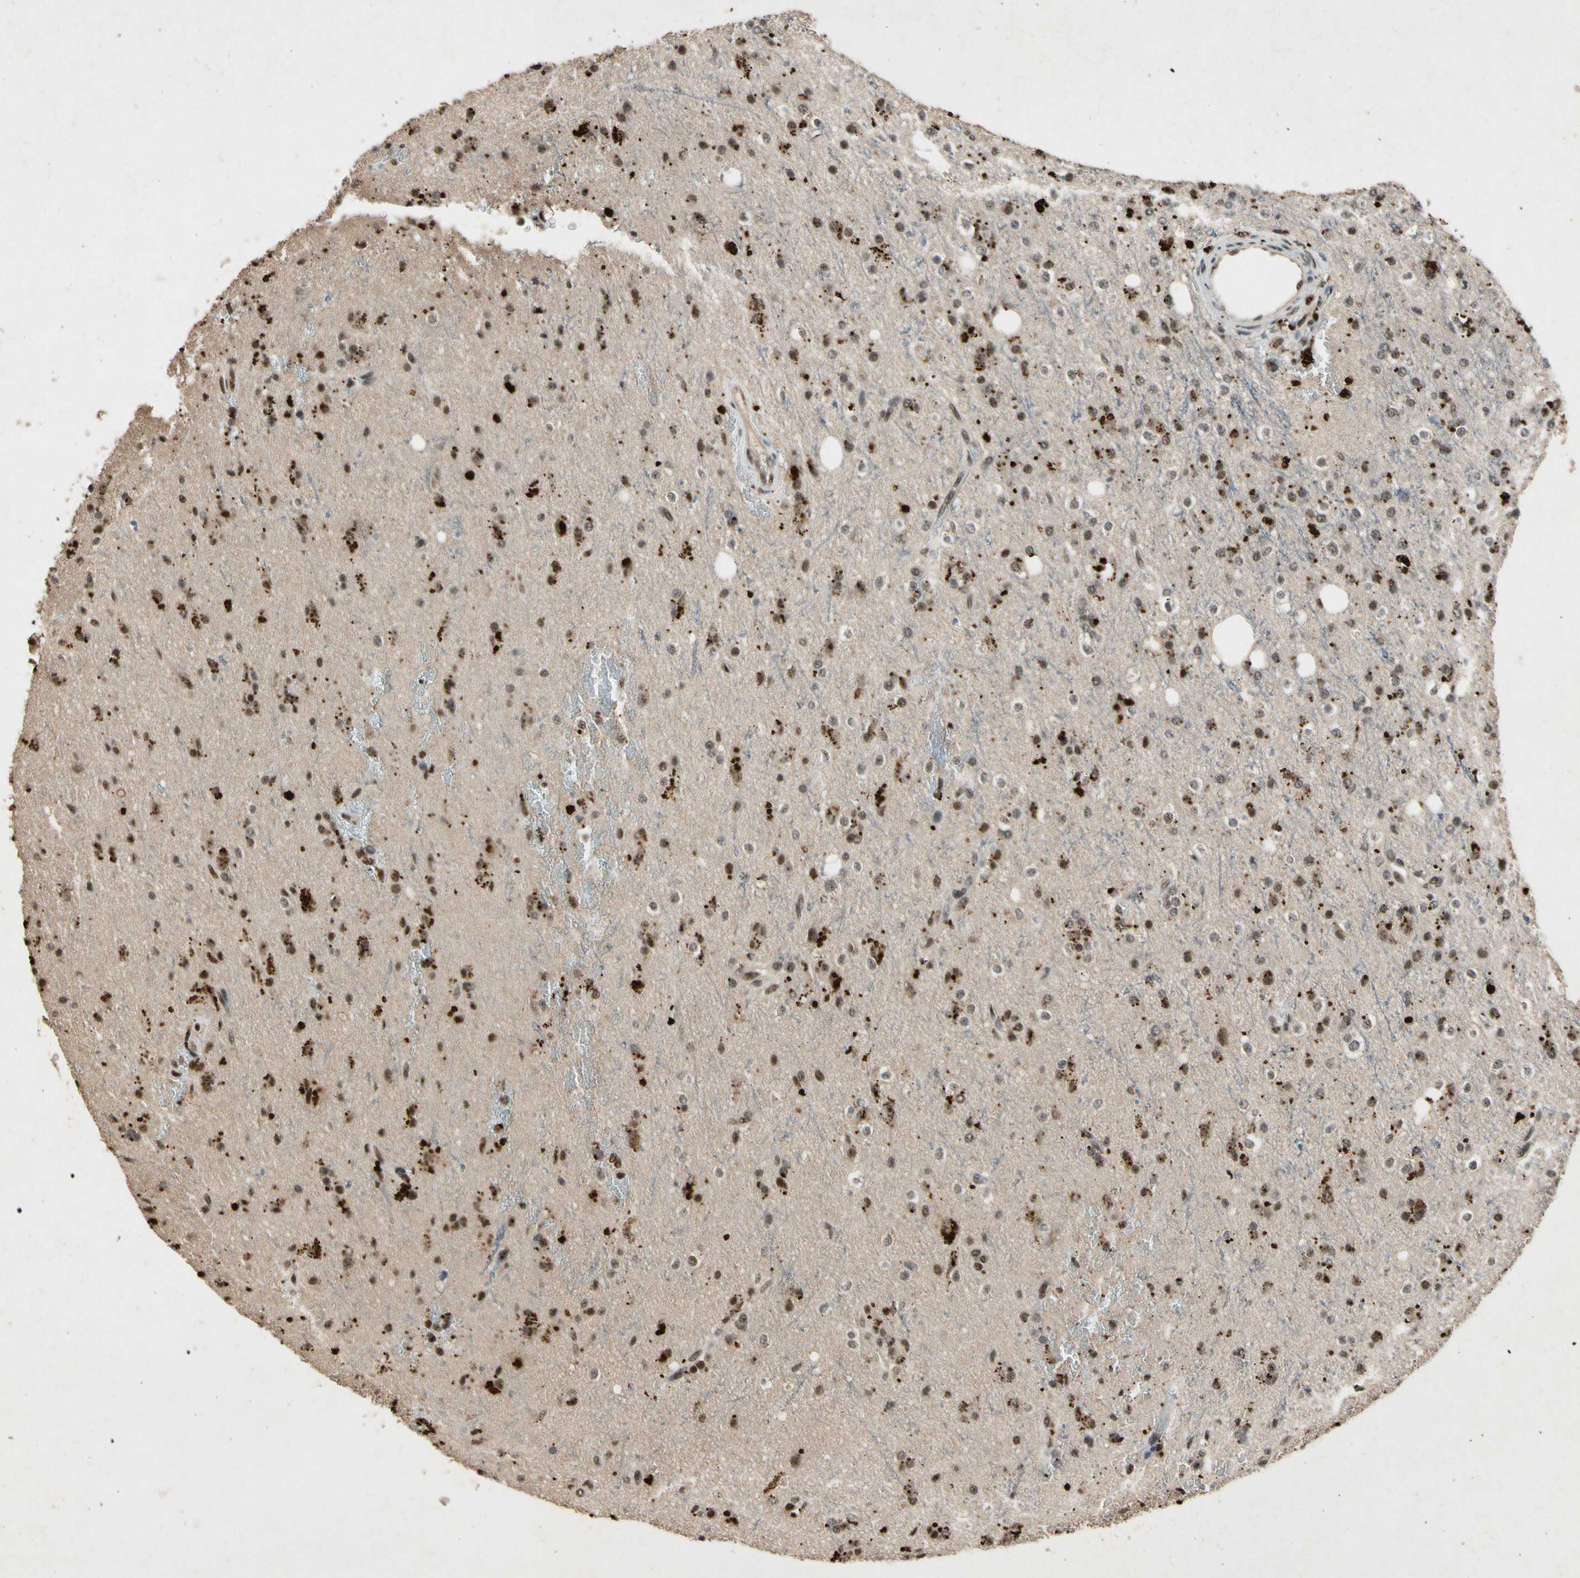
{"staining": {"intensity": "moderate", "quantity": ">75%", "location": "nuclear"}, "tissue": "glioma", "cell_type": "Tumor cells", "image_type": "cancer", "snomed": [{"axis": "morphology", "description": "Glioma, malignant, High grade"}, {"axis": "topography", "description": "Brain"}], "caption": "Immunohistochemistry (IHC) micrograph of neoplastic tissue: human glioma stained using immunohistochemistry displays medium levels of moderate protein expression localized specifically in the nuclear of tumor cells, appearing as a nuclear brown color.", "gene": "PML", "patient": {"sex": "male", "age": 47}}